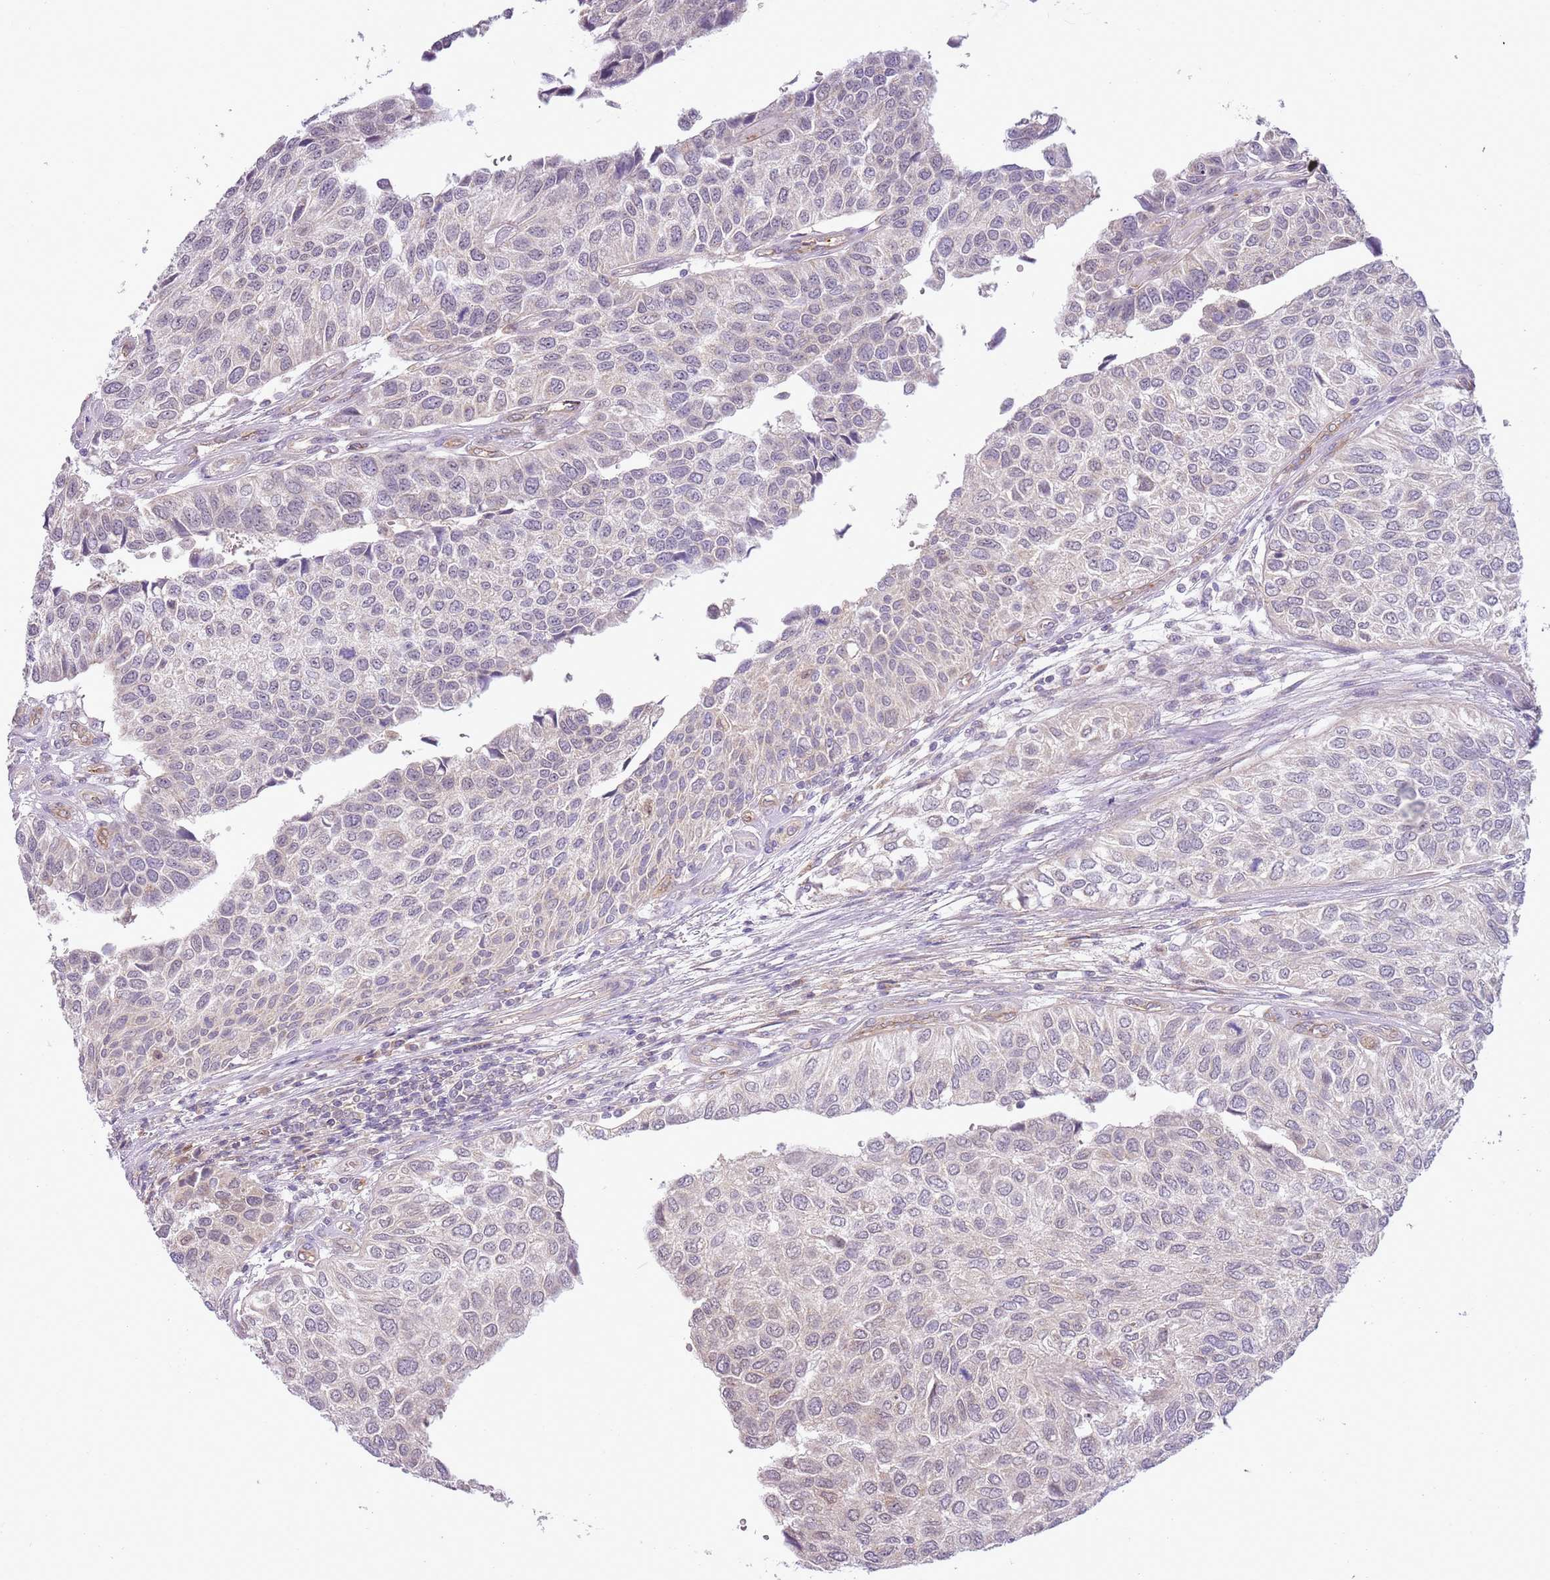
{"staining": {"intensity": "negative", "quantity": "none", "location": "none"}, "tissue": "urothelial cancer", "cell_type": "Tumor cells", "image_type": "cancer", "snomed": [{"axis": "morphology", "description": "Urothelial carcinoma, NOS"}, {"axis": "topography", "description": "Urinary bladder"}], "caption": "Tumor cells show no significant staining in transitional cell carcinoma.", "gene": "SKOR2", "patient": {"sex": "male", "age": 55}}